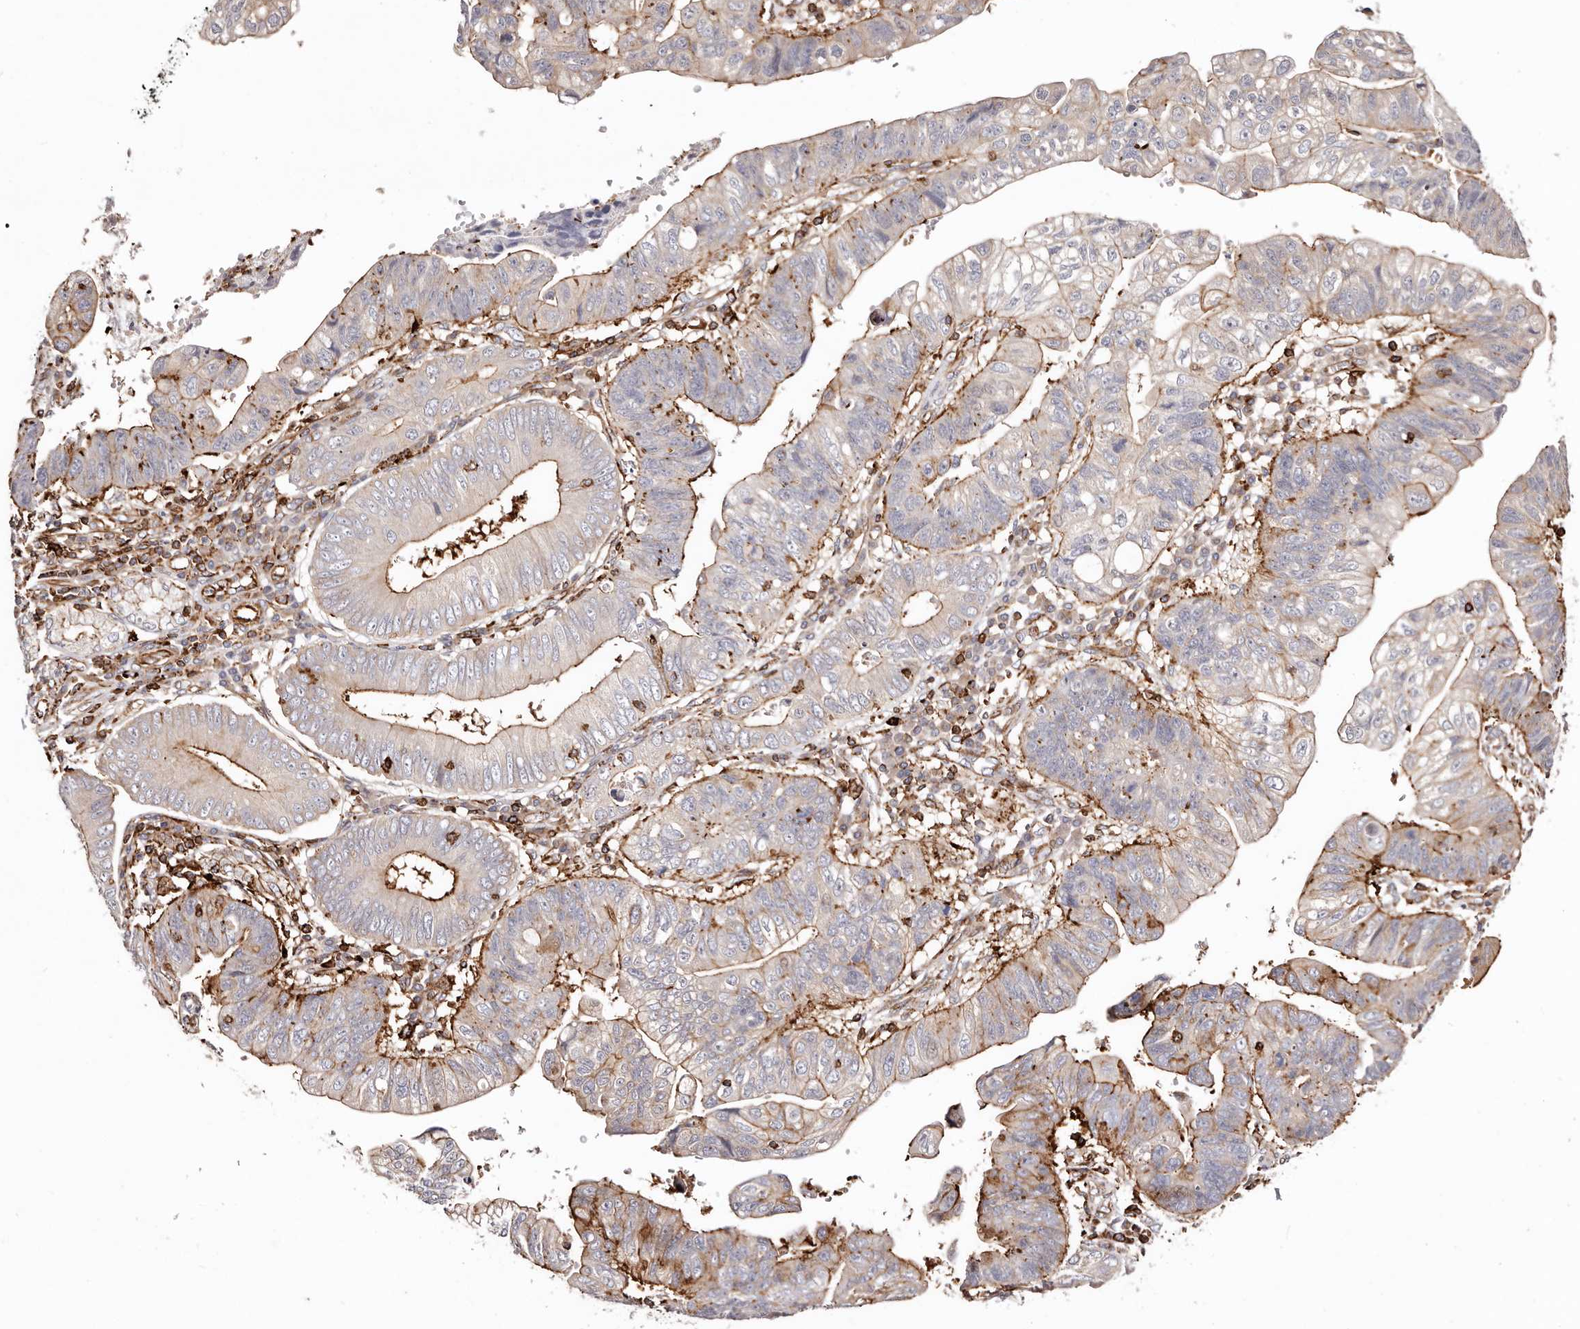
{"staining": {"intensity": "strong", "quantity": "25%-75%", "location": "cytoplasmic/membranous"}, "tissue": "stomach cancer", "cell_type": "Tumor cells", "image_type": "cancer", "snomed": [{"axis": "morphology", "description": "Adenocarcinoma, NOS"}, {"axis": "topography", "description": "Stomach"}], "caption": "Stomach adenocarcinoma stained for a protein shows strong cytoplasmic/membranous positivity in tumor cells.", "gene": "PTPN22", "patient": {"sex": "male", "age": 59}}